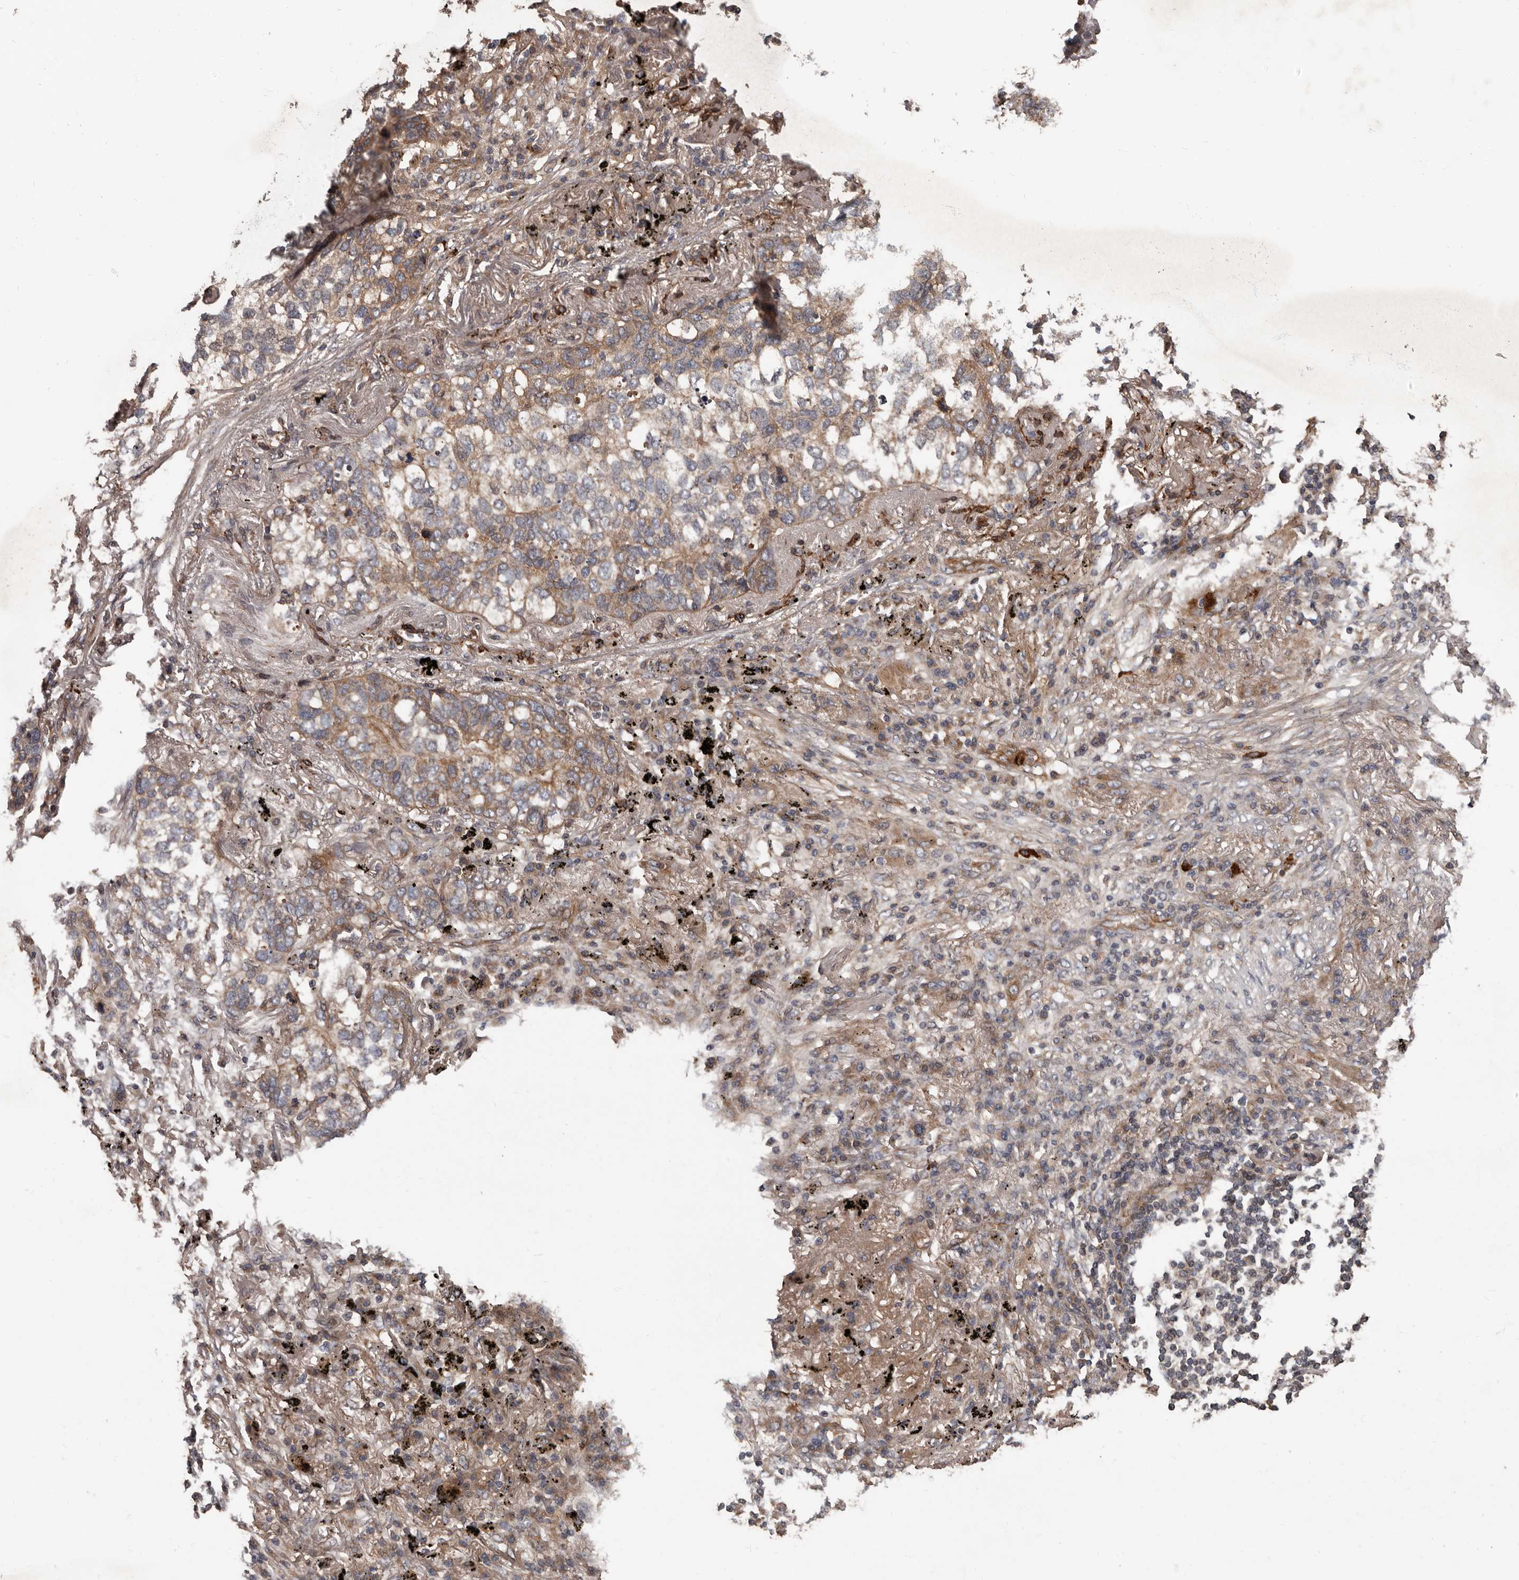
{"staining": {"intensity": "weak", "quantity": "<25%", "location": "cytoplasmic/membranous"}, "tissue": "lung cancer", "cell_type": "Tumor cells", "image_type": "cancer", "snomed": [{"axis": "morphology", "description": "Squamous cell carcinoma, NOS"}, {"axis": "topography", "description": "Lung"}], "caption": "The histopathology image demonstrates no staining of tumor cells in lung squamous cell carcinoma.", "gene": "ARHGEF5", "patient": {"sex": "female", "age": 63}}